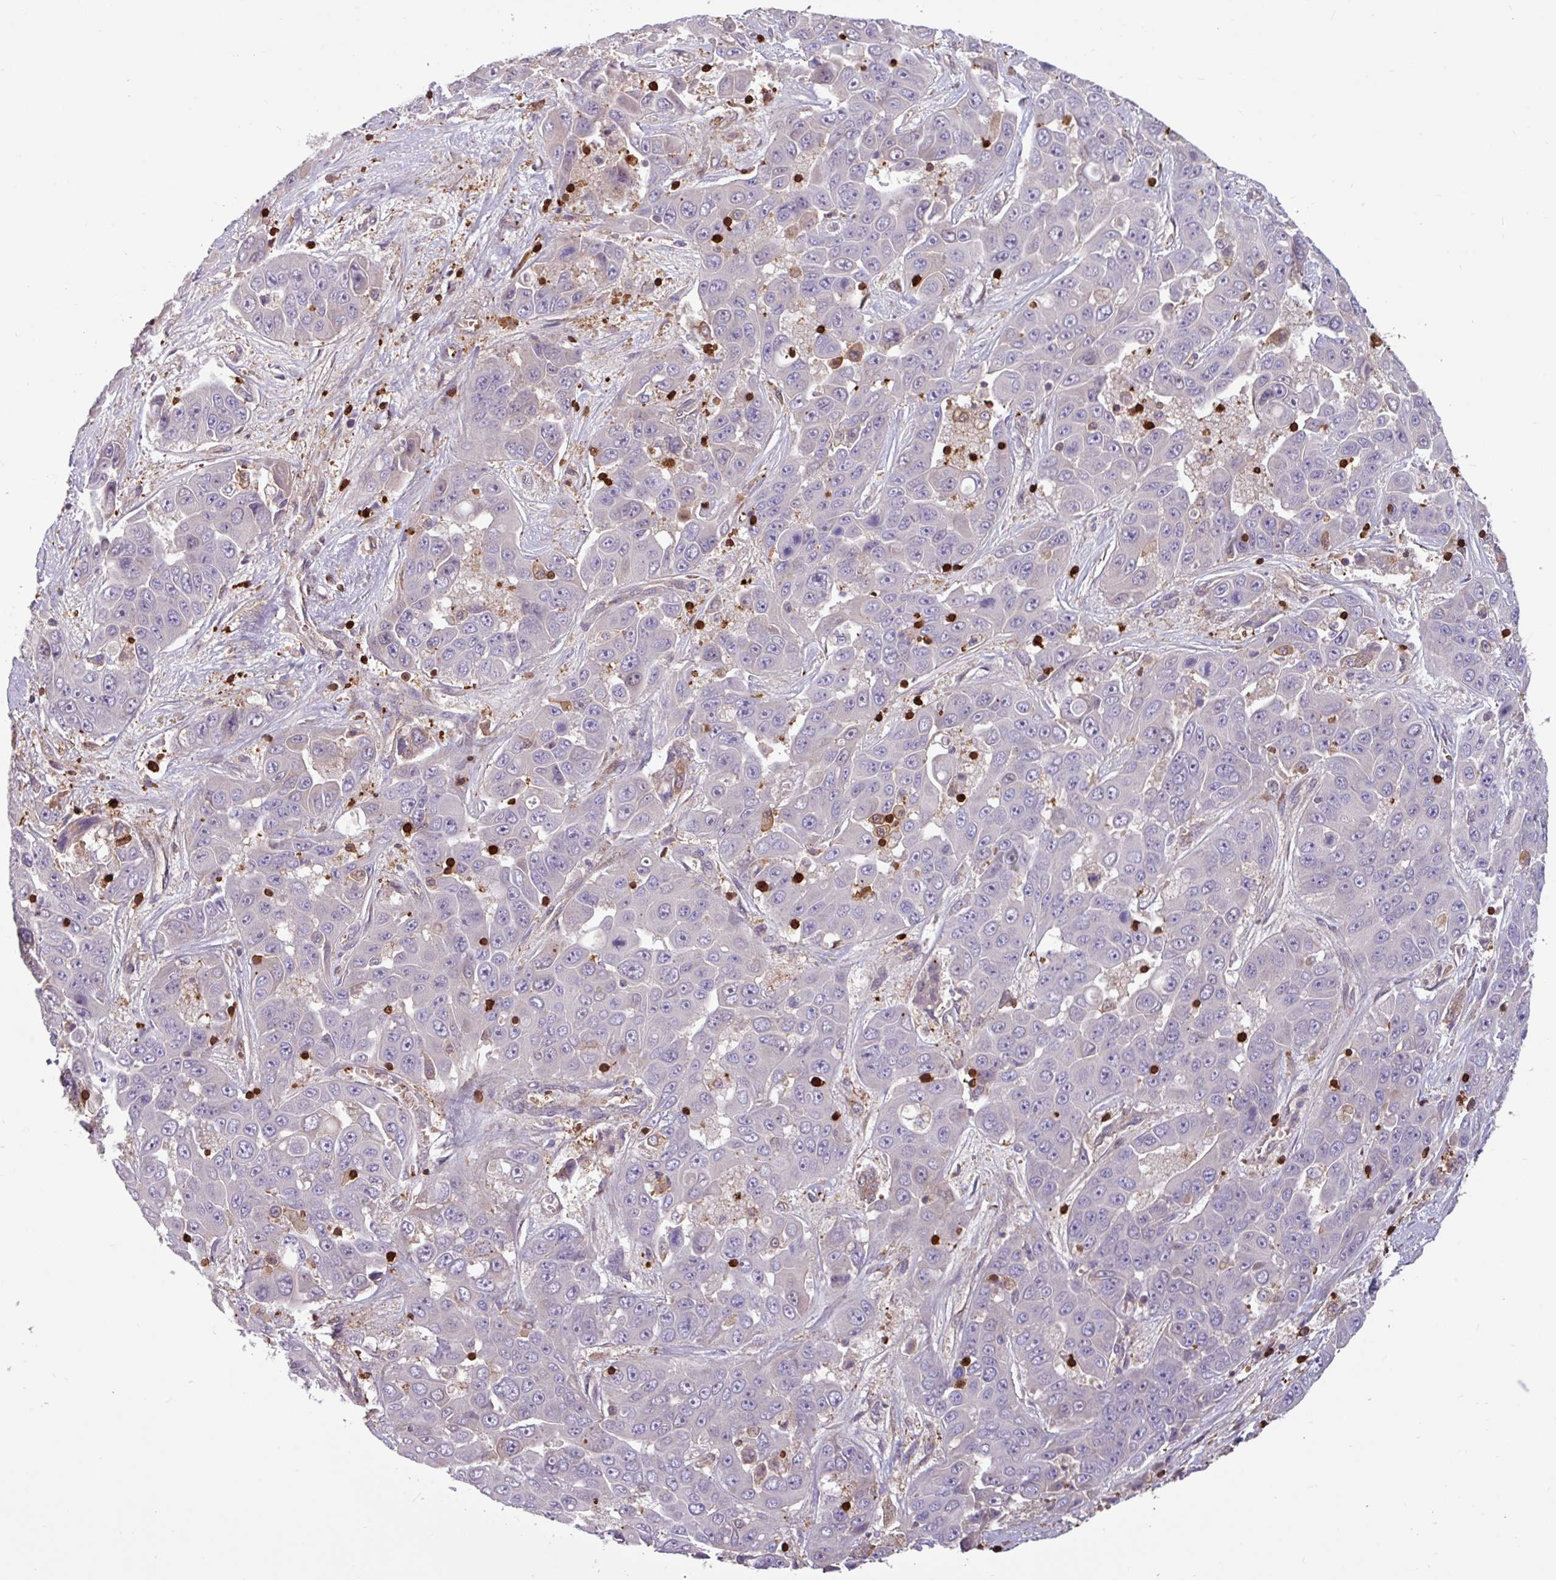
{"staining": {"intensity": "negative", "quantity": "none", "location": "none"}, "tissue": "liver cancer", "cell_type": "Tumor cells", "image_type": "cancer", "snomed": [{"axis": "morphology", "description": "Cholangiocarcinoma"}, {"axis": "topography", "description": "Liver"}], "caption": "Immunohistochemical staining of human liver cholangiocarcinoma exhibits no significant positivity in tumor cells.", "gene": "SEC61G", "patient": {"sex": "female", "age": 52}}